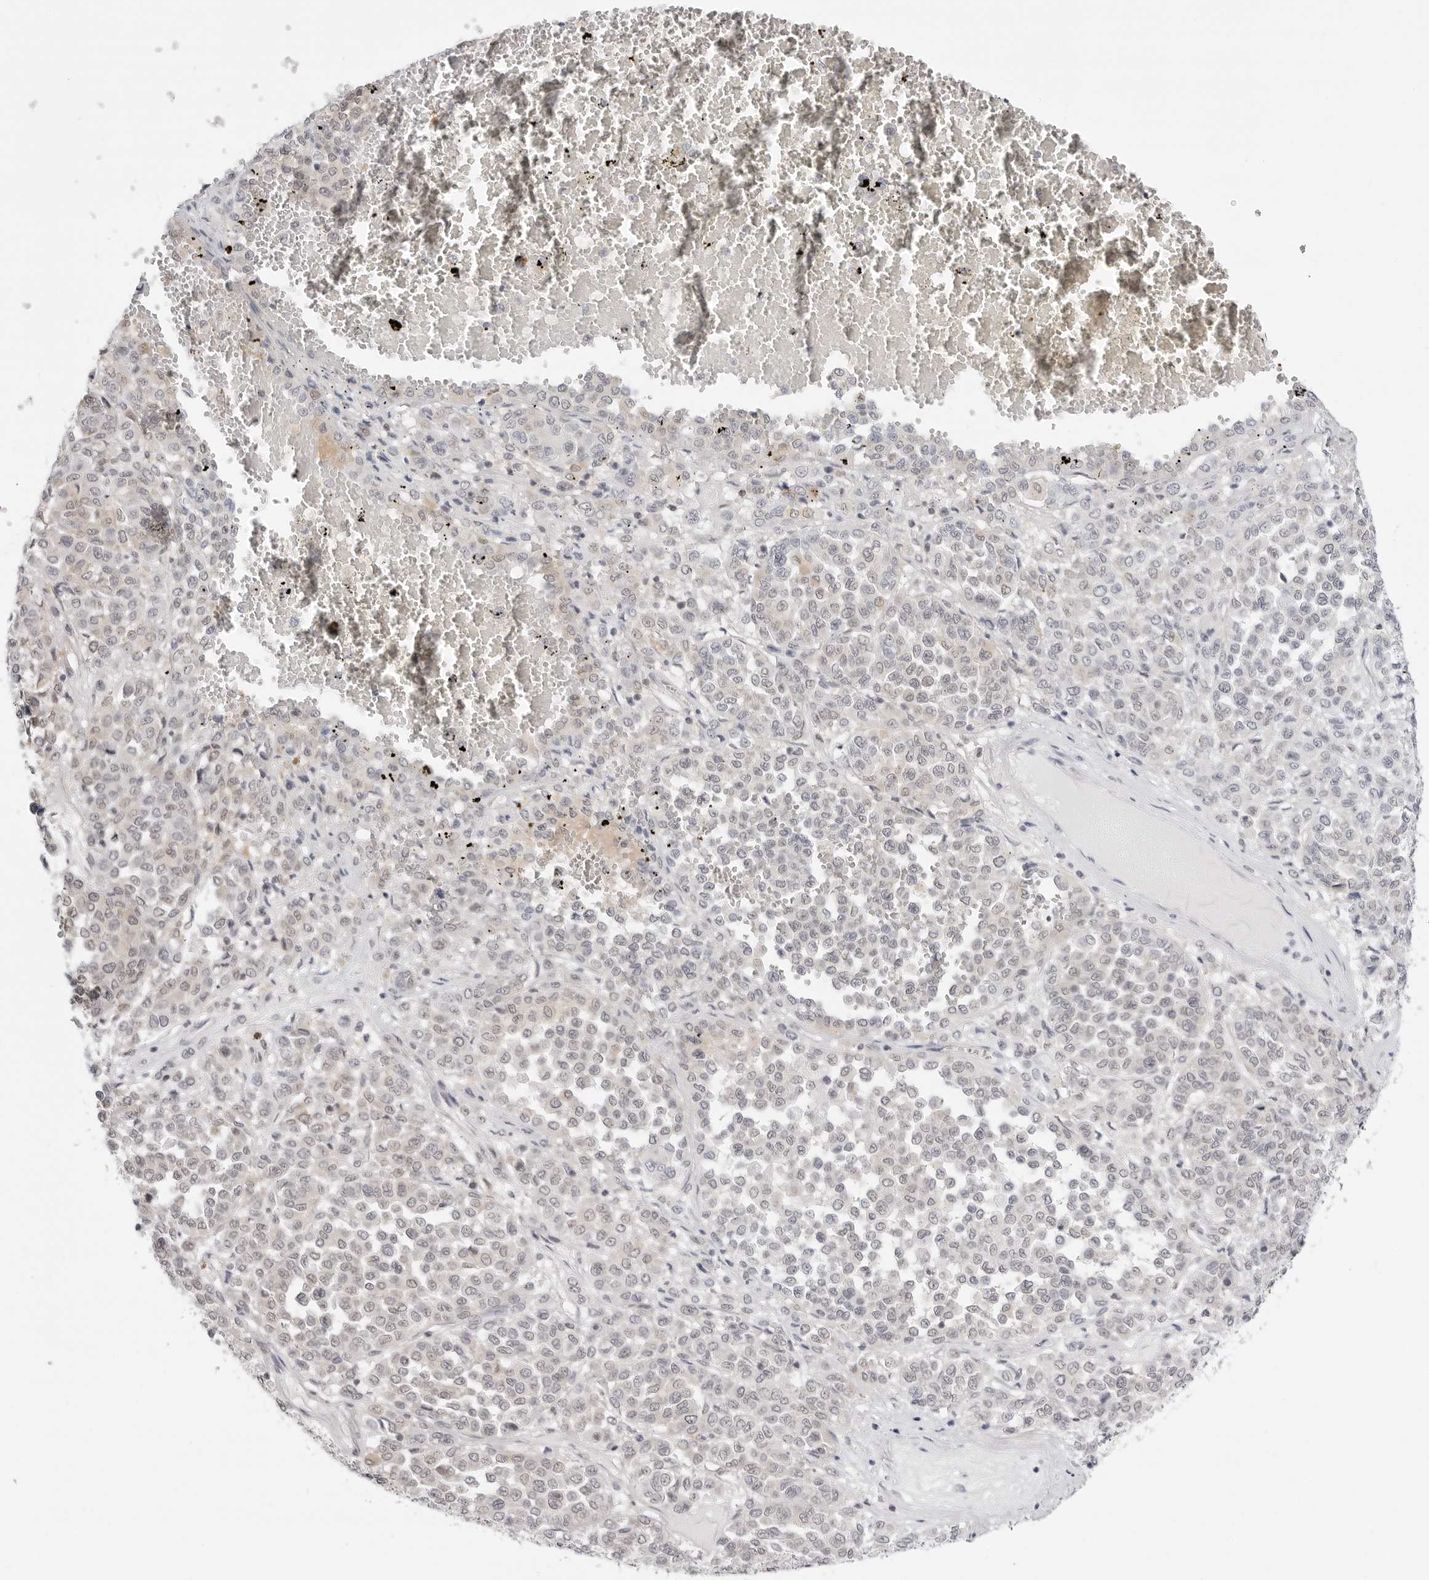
{"staining": {"intensity": "negative", "quantity": "none", "location": "none"}, "tissue": "melanoma", "cell_type": "Tumor cells", "image_type": "cancer", "snomed": [{"axis": "morphology", "description": "Malignant melanoma, Metastatic site"}, {"axis": "topography", "description": "Pancreas"}], "caption": "Immunohistochemistry (IHC) histopathology image of neoplastic tissue: melanoma stained with DAB reveals no significant protein positivity in tumor cells.", "gene": "PPP2R5C", "patient": {"sex": "female", "age": 30}}